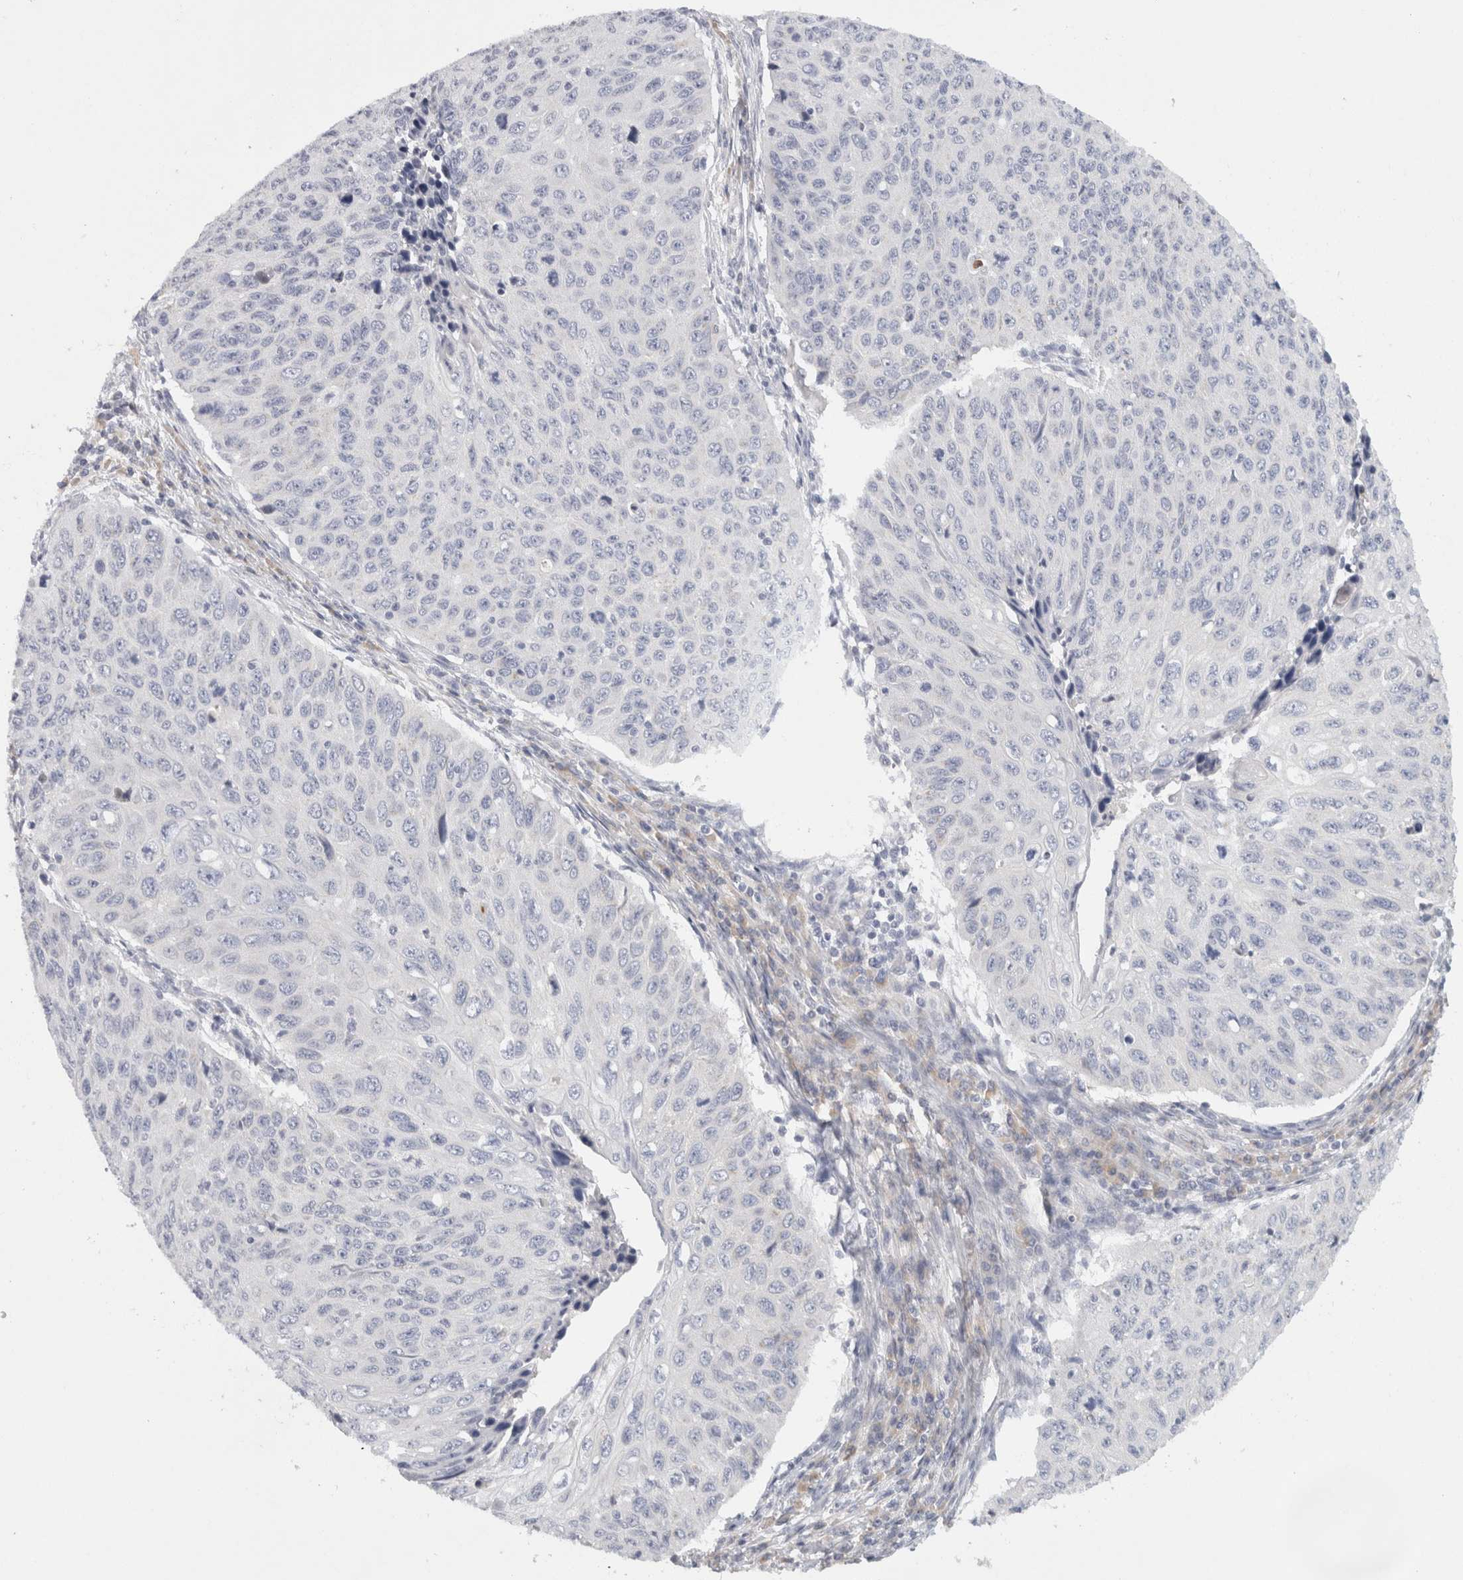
{"staining": {"intensity": "negative", "quantity": "none", "location": "none"}, "tissue": "cervical cancer", "cell_type": "Tumor cells", "image_type": "cancer", "snomed": [{"axis": "morphology", "description": "Squamous cell carcinoma, NOS"}, {"axis": "topography", "description": "Cervix"}], "caption": "Immunohistochemical staining of human cervical squamous cell carcinoma shows no significant expression in tumor cells.", "gene": "STK31", "patient": {"sex": "female", "age": 53}}